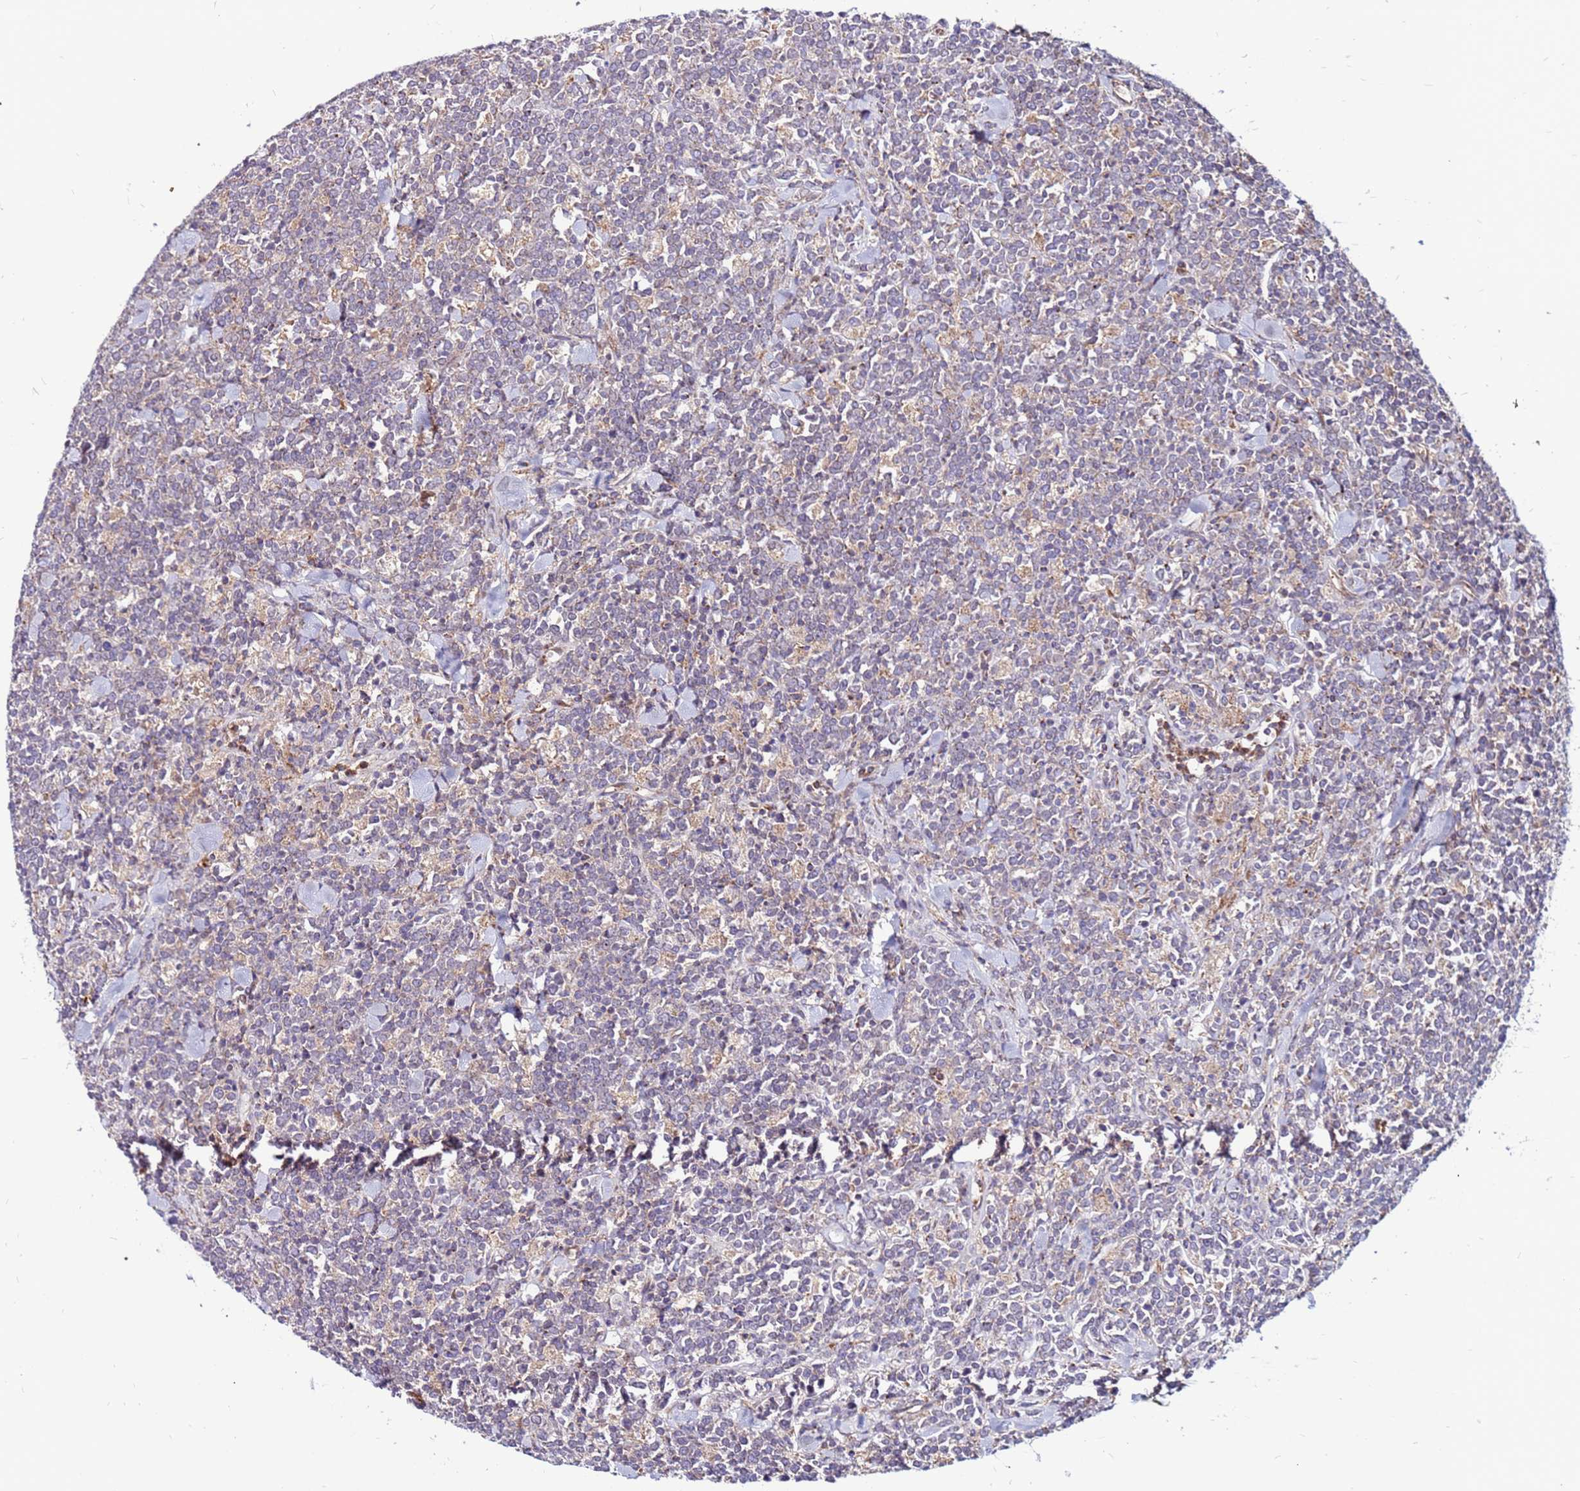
{"staining": {"intensity": "negative", "quantity": "none", "location": "none"}, "tissue": "lymphoma", "cell_type": "Tumor cells", "image_type": "cancer", "snomed": [{"axis": "morphology", "description": "Malignant lymphoma, non-Hodgkin's type, High grade"}, {"axis": "topography", "description": "Small intestine"}], "caption": "Protein analysis of high-grade malignant lymphoma, non-Hodgkin's type displays no significant positivity in tumor cells.", "gene": "CCDC71", "patient": {"sex": "male", "age": 8}}